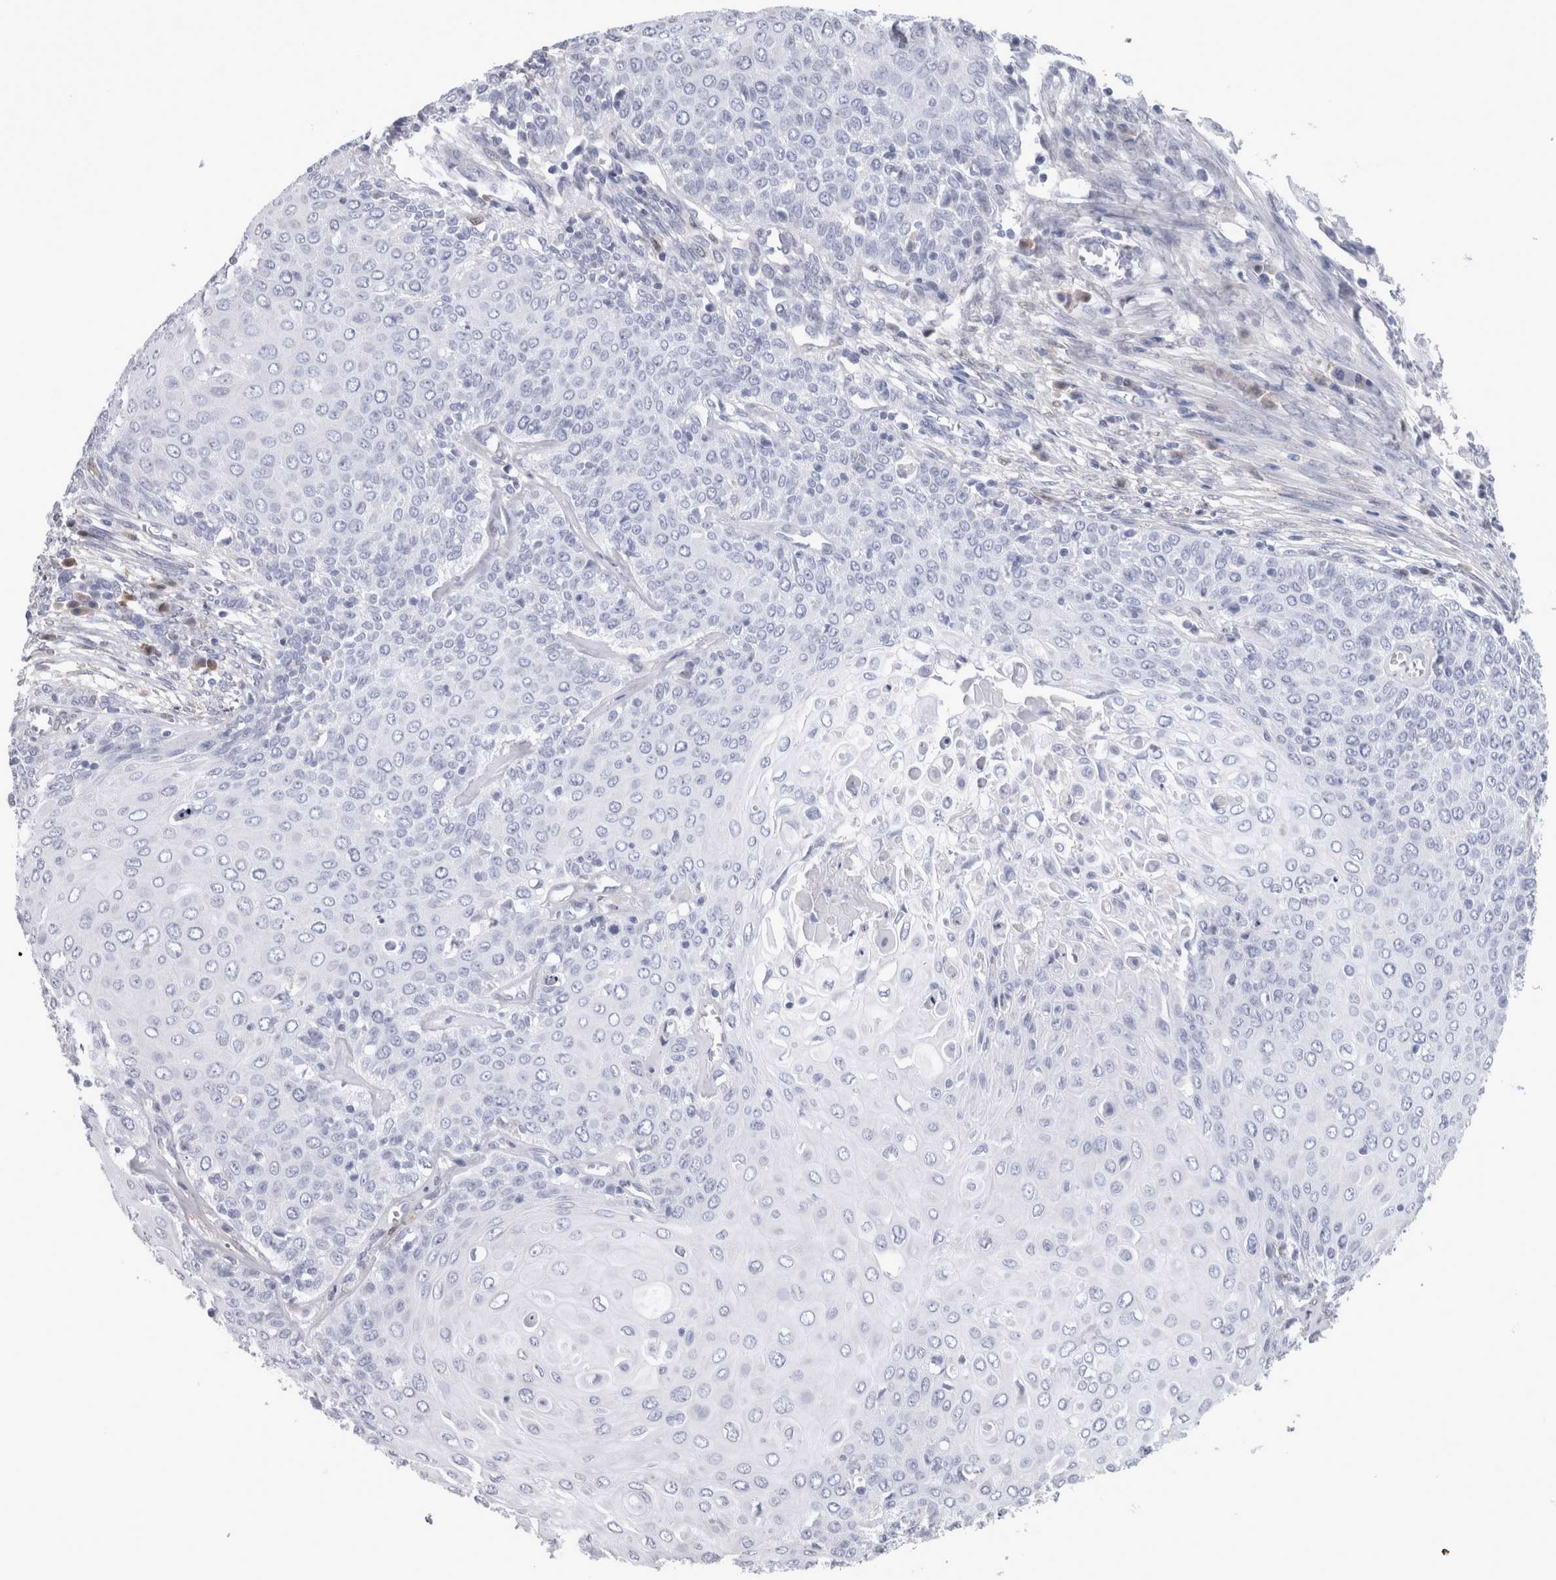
{"staining": {"intensity": "negative", "quantity": "none", "location": "none"}, "tissue": "cervical cancer", "cell_type": "Tumor cells", "image_type": "cancer", "snomed": [{"axis": "morphology", "description": "Squamous cell carcinoma, NOS"}, {"axis": "topography", "description": "Cervix"}], "caption": "DAB (3,3'-diaminobenzidine) immunohistochemical staining of human cervical squamous cell carcinoma displays no significant staining in tumor cells.", "gene": "CA8", "patient": {"sex": "female", "age": 39}}